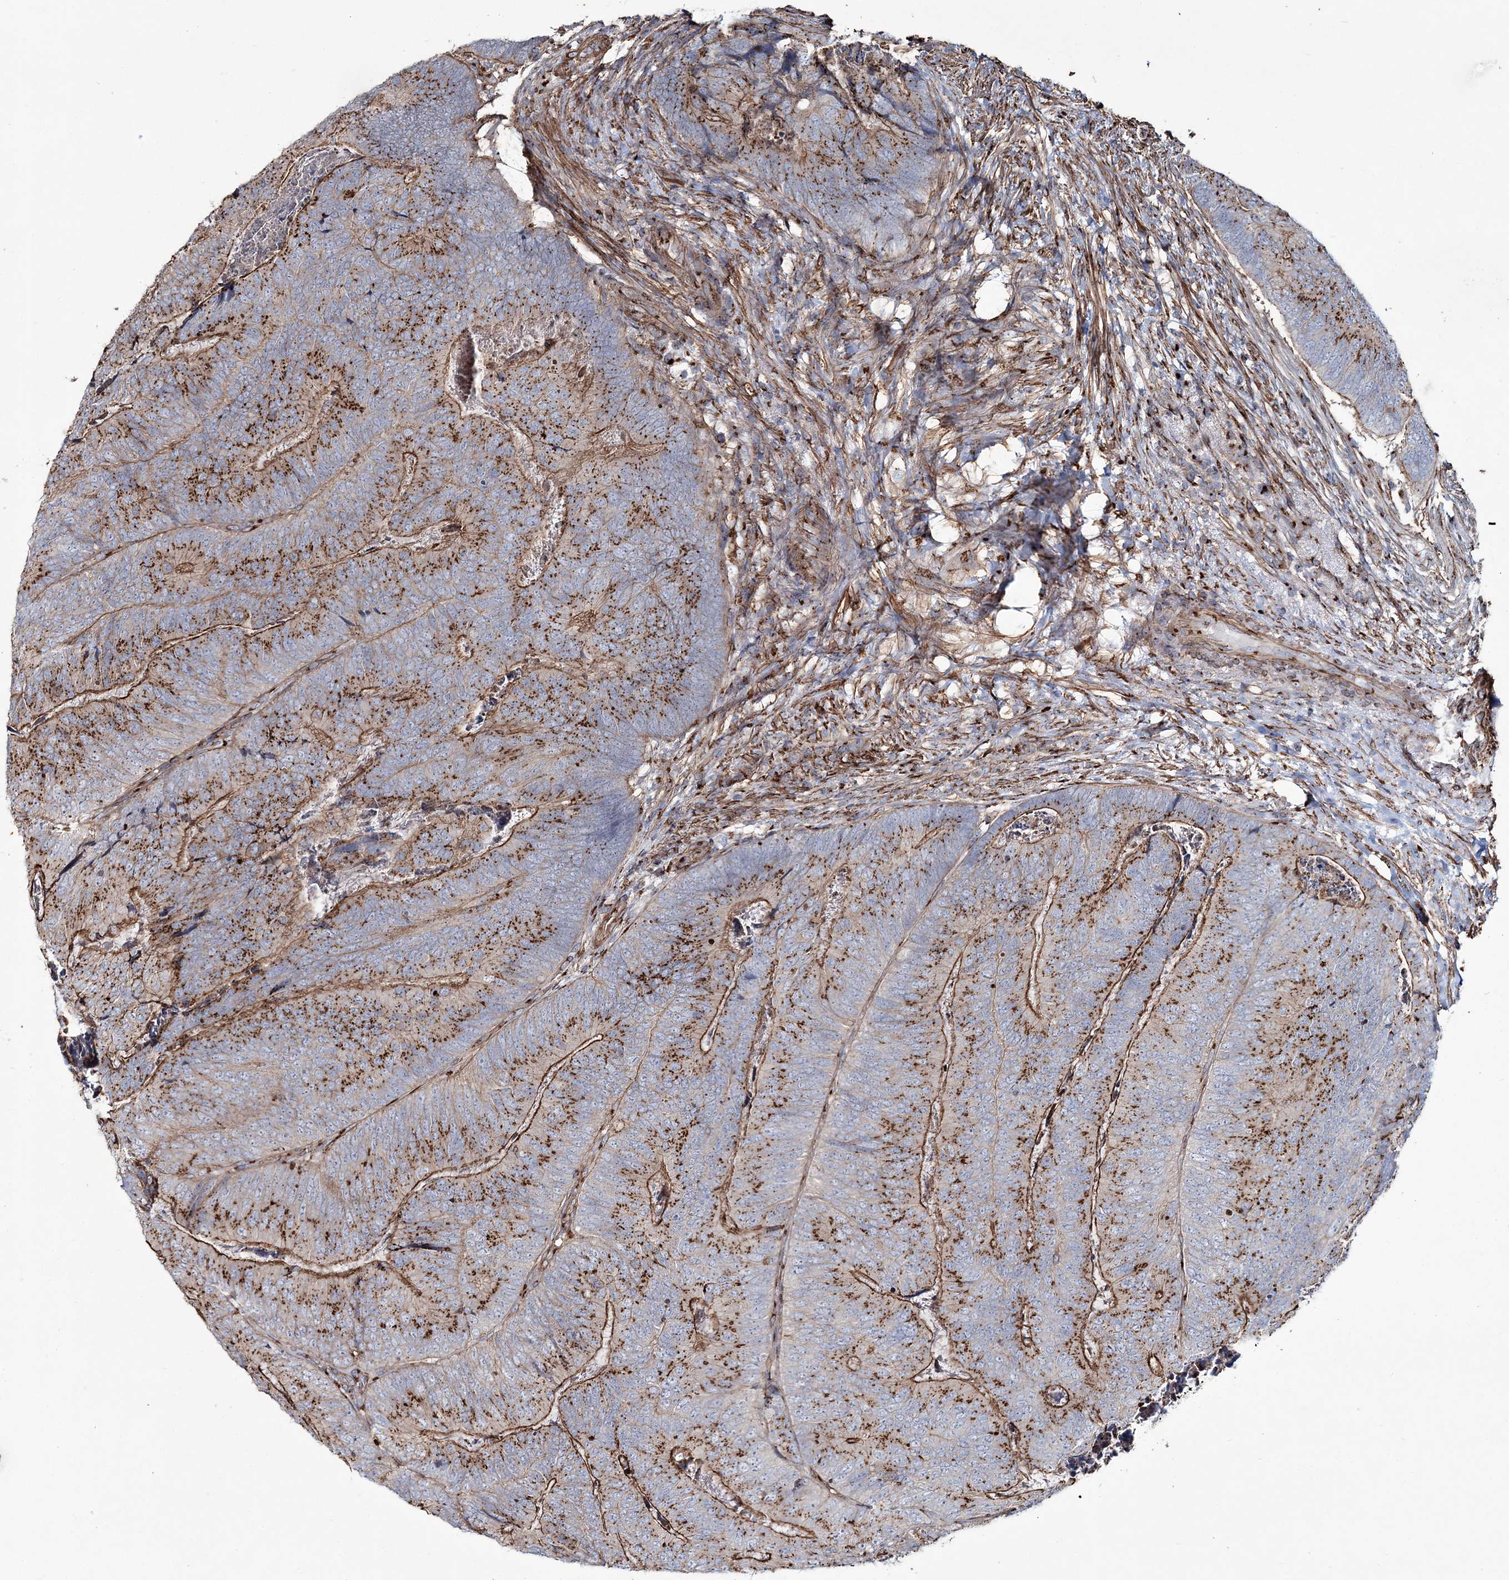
{"staining": {"intensity": "moderate", "quantity": ">75%", "location": "cytoplasmic/membranous"}, "tissue": "colorectal cancer", "cell_type": "Tumor cells", "image_type": "cancer", "snomed": [{"axis": "morphology", "description": "Adenocarcinoma, NOS"}, {"axis": "topography", "description": "Colon"}], "caption": "A brown stain highlights moderate cytoplasmic/membranous expression of a protein in human adenocarcinoma (colorectal) tumor cells. (brown staining indicates protein expression, while blue staining denotes nuclei).", "gene": "MAN1A2", "patient": {"sex": "female", "age": 67}}